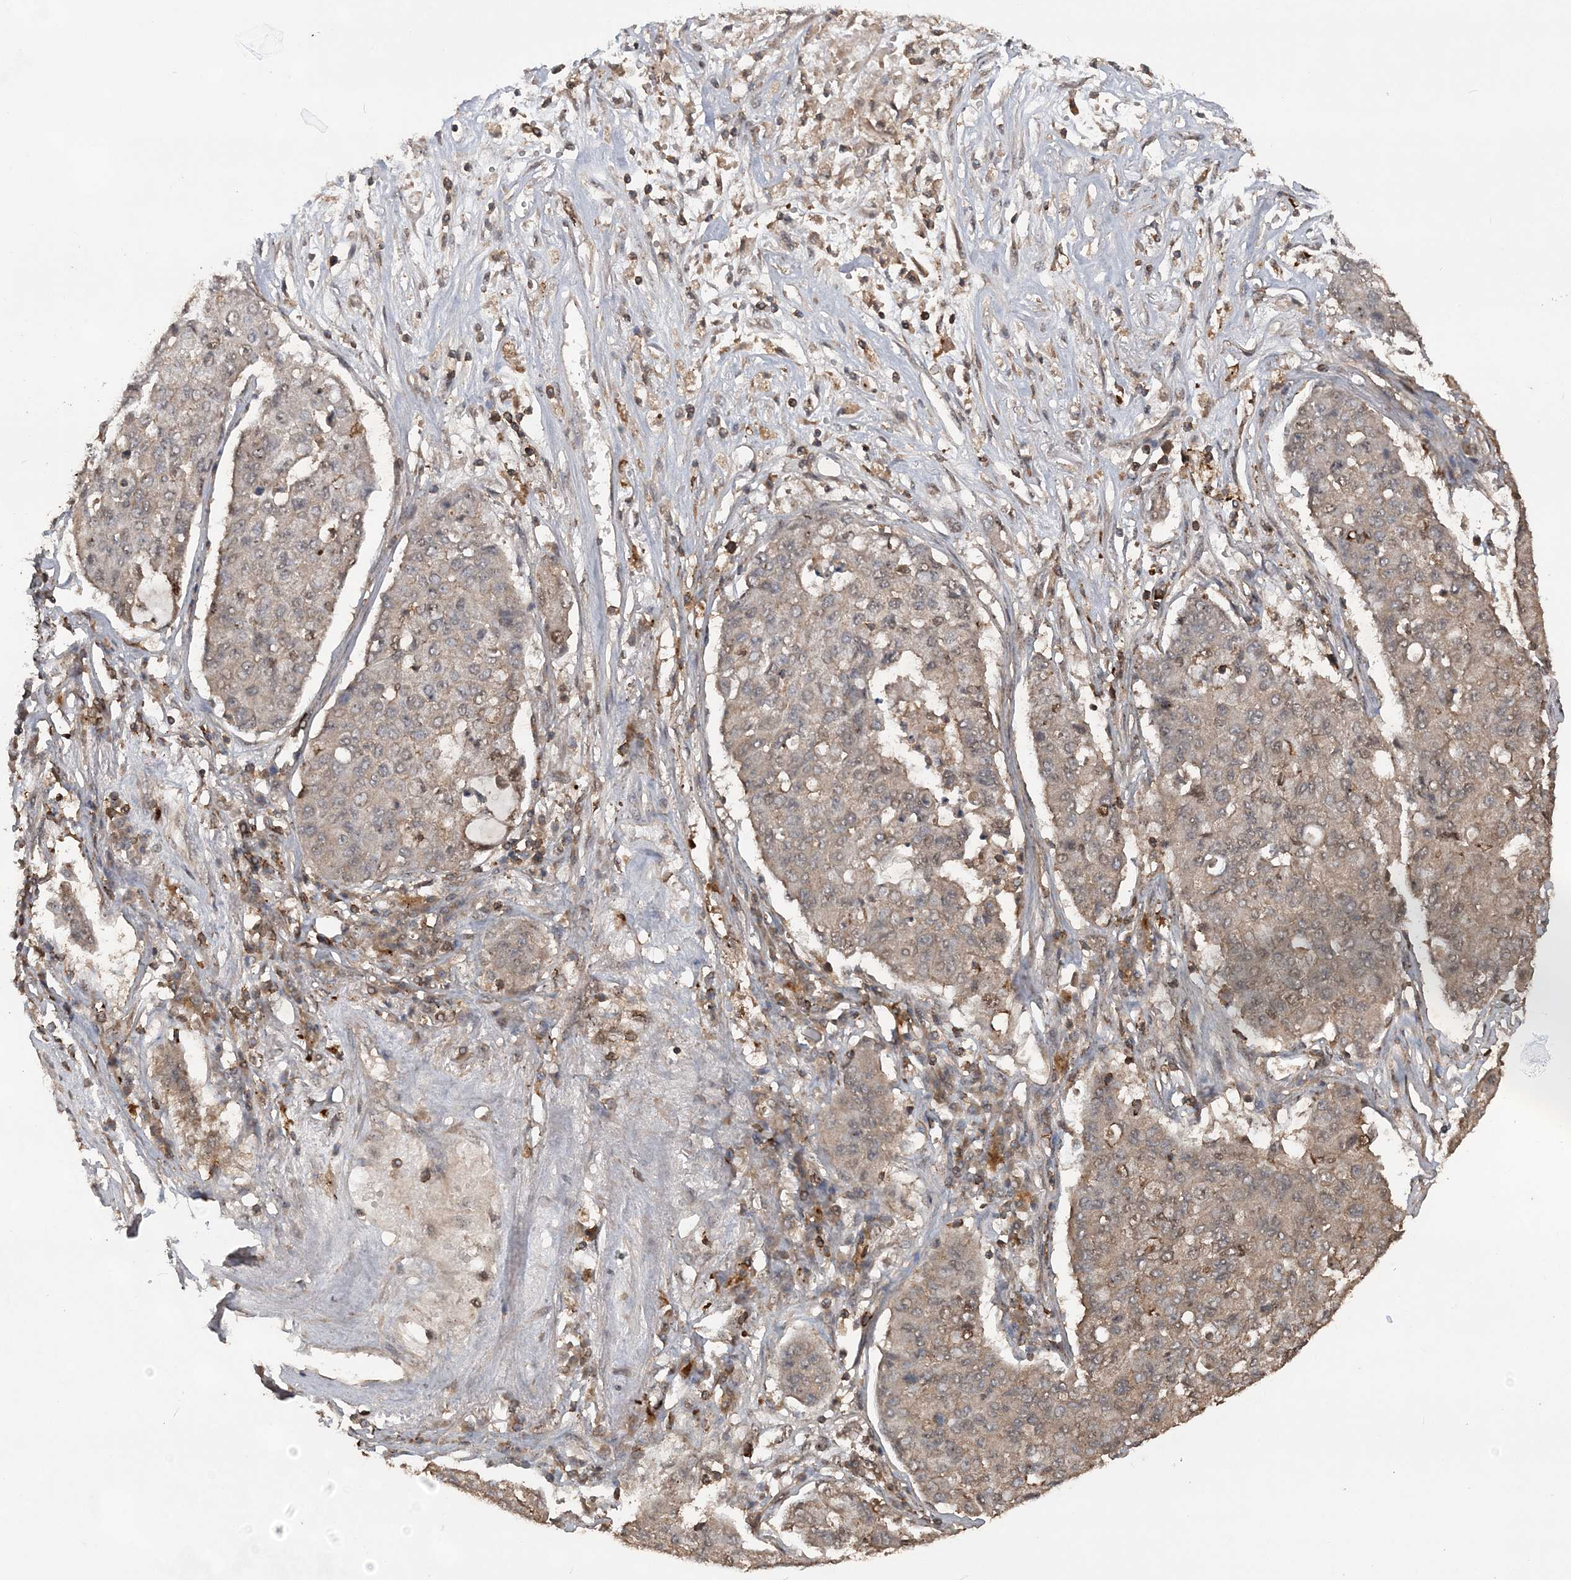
{"staining": {"intensity": "weak", "quantity": "<25%", "location": "cytoplasmic/membranous"}, "tissue": "lung cancer", "cell_type": "Tumor cells", "image_type": "cancer", "snomed": [{"axis": "morphology", "description": "Squamous cell carcinoma, NOS"}, {"axis": "topography", "description": "Lung"}], "caption": "This photomicrograph is of lung squamous cell carcinoma stained with immunohistochemistry to label a protein in brown with the nuclei are counter-stained blue. There is no expression in tumor cells.", "gene": "LACC1", "patient": {"sex": "male", "age": 74}}